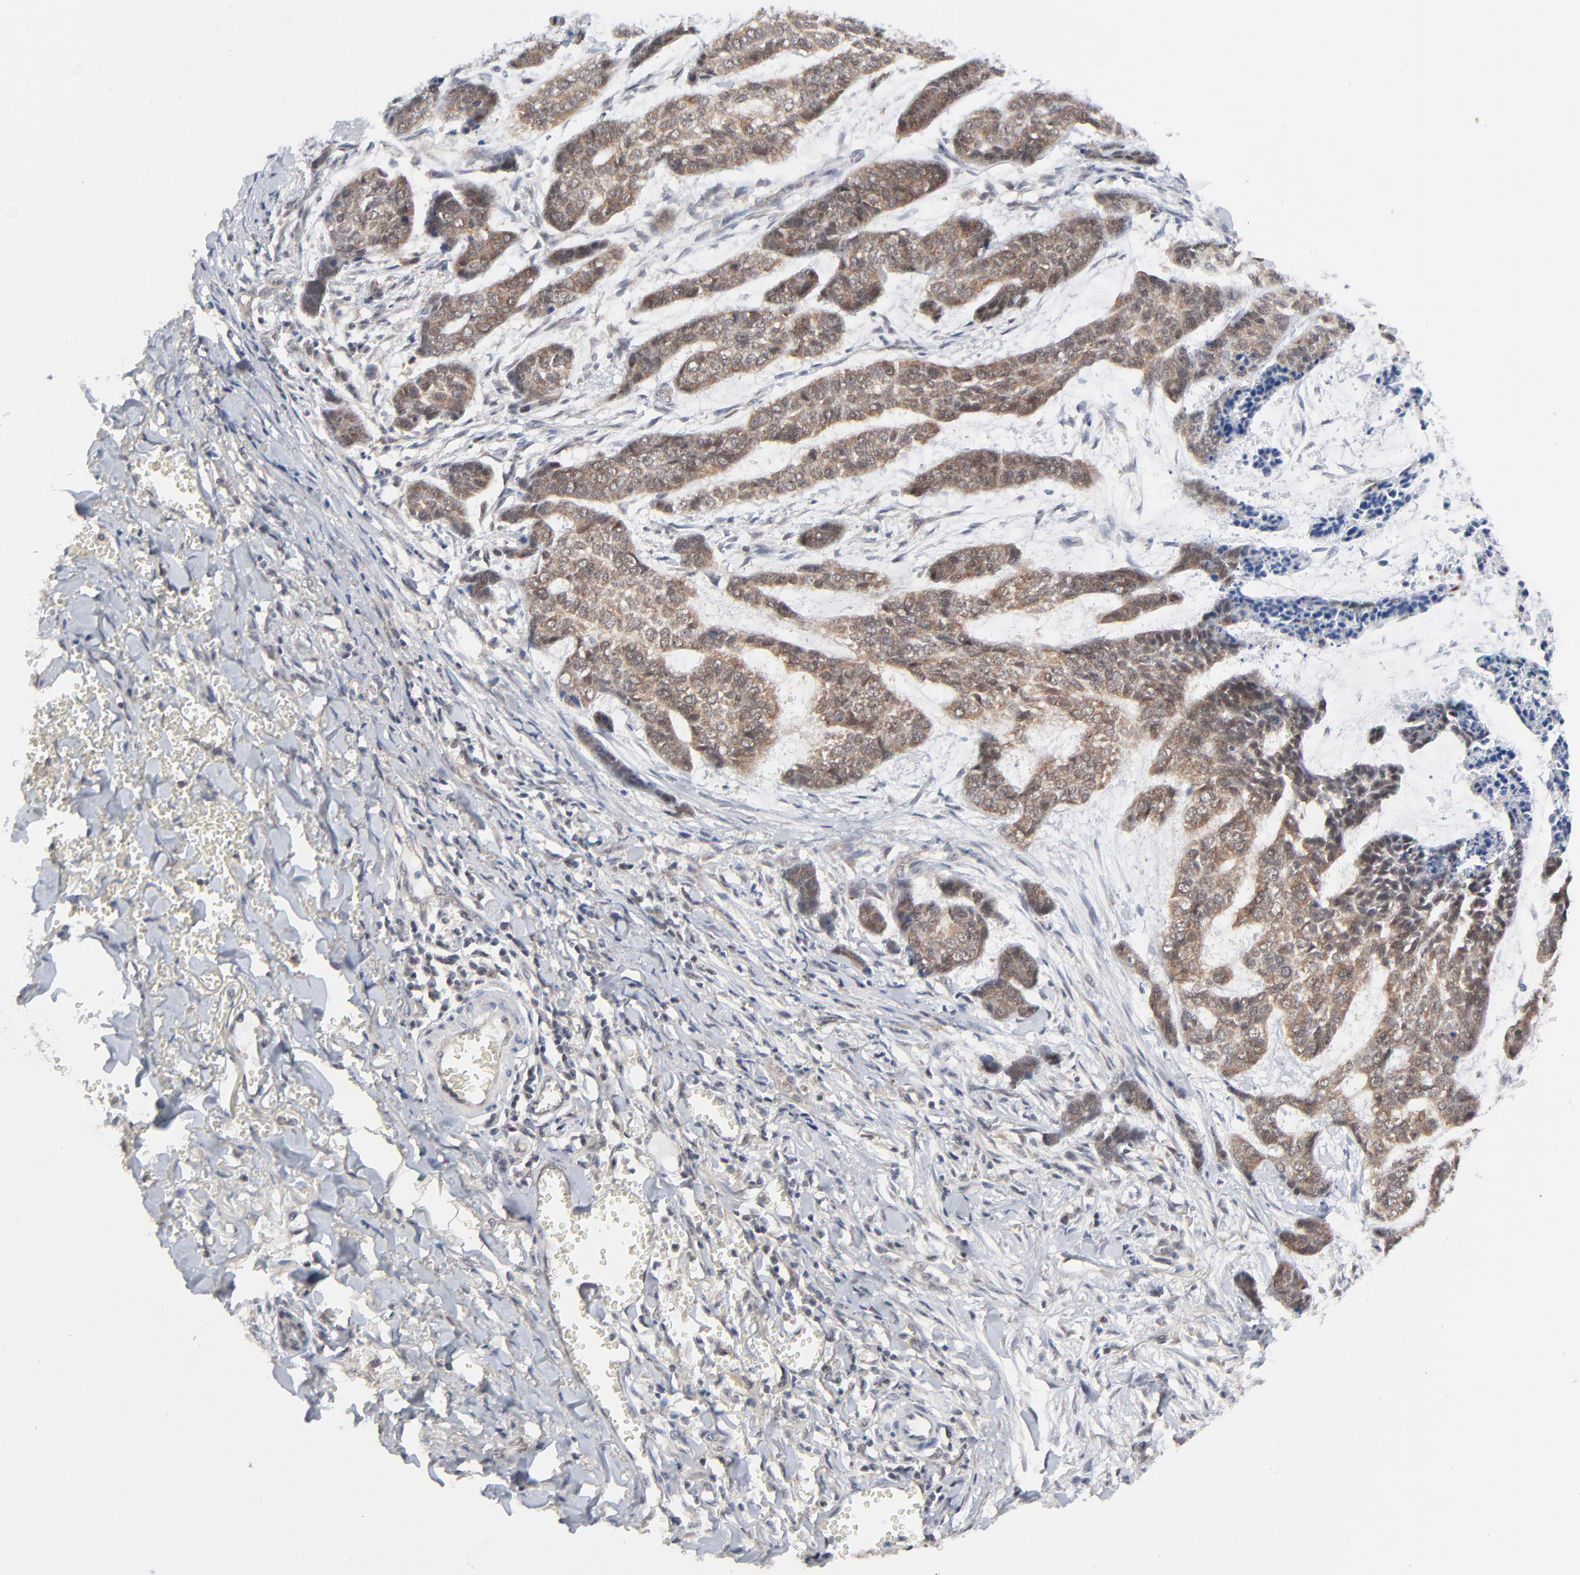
{"staining": {"intensity": "weak", "quantity": ">75%", "location": "cytoplasmic/membranous"}, "tissue": "skin cancer", "cell_type": "Tumor cells", "image_type": "cancer", "snomed": [{"axis": "morphology", "description": "Basal cell carcinoma"}, {"axis": "topography", "description": "Skin"}], "caption": "A micrograph of basal cell carcinoma (skin) stained for a protein displays weak cytoplasmic/membranous brown staining in tumor cells.", "gene": "RPS6KB1", "patient": {"sex": "female", "age": 64}}